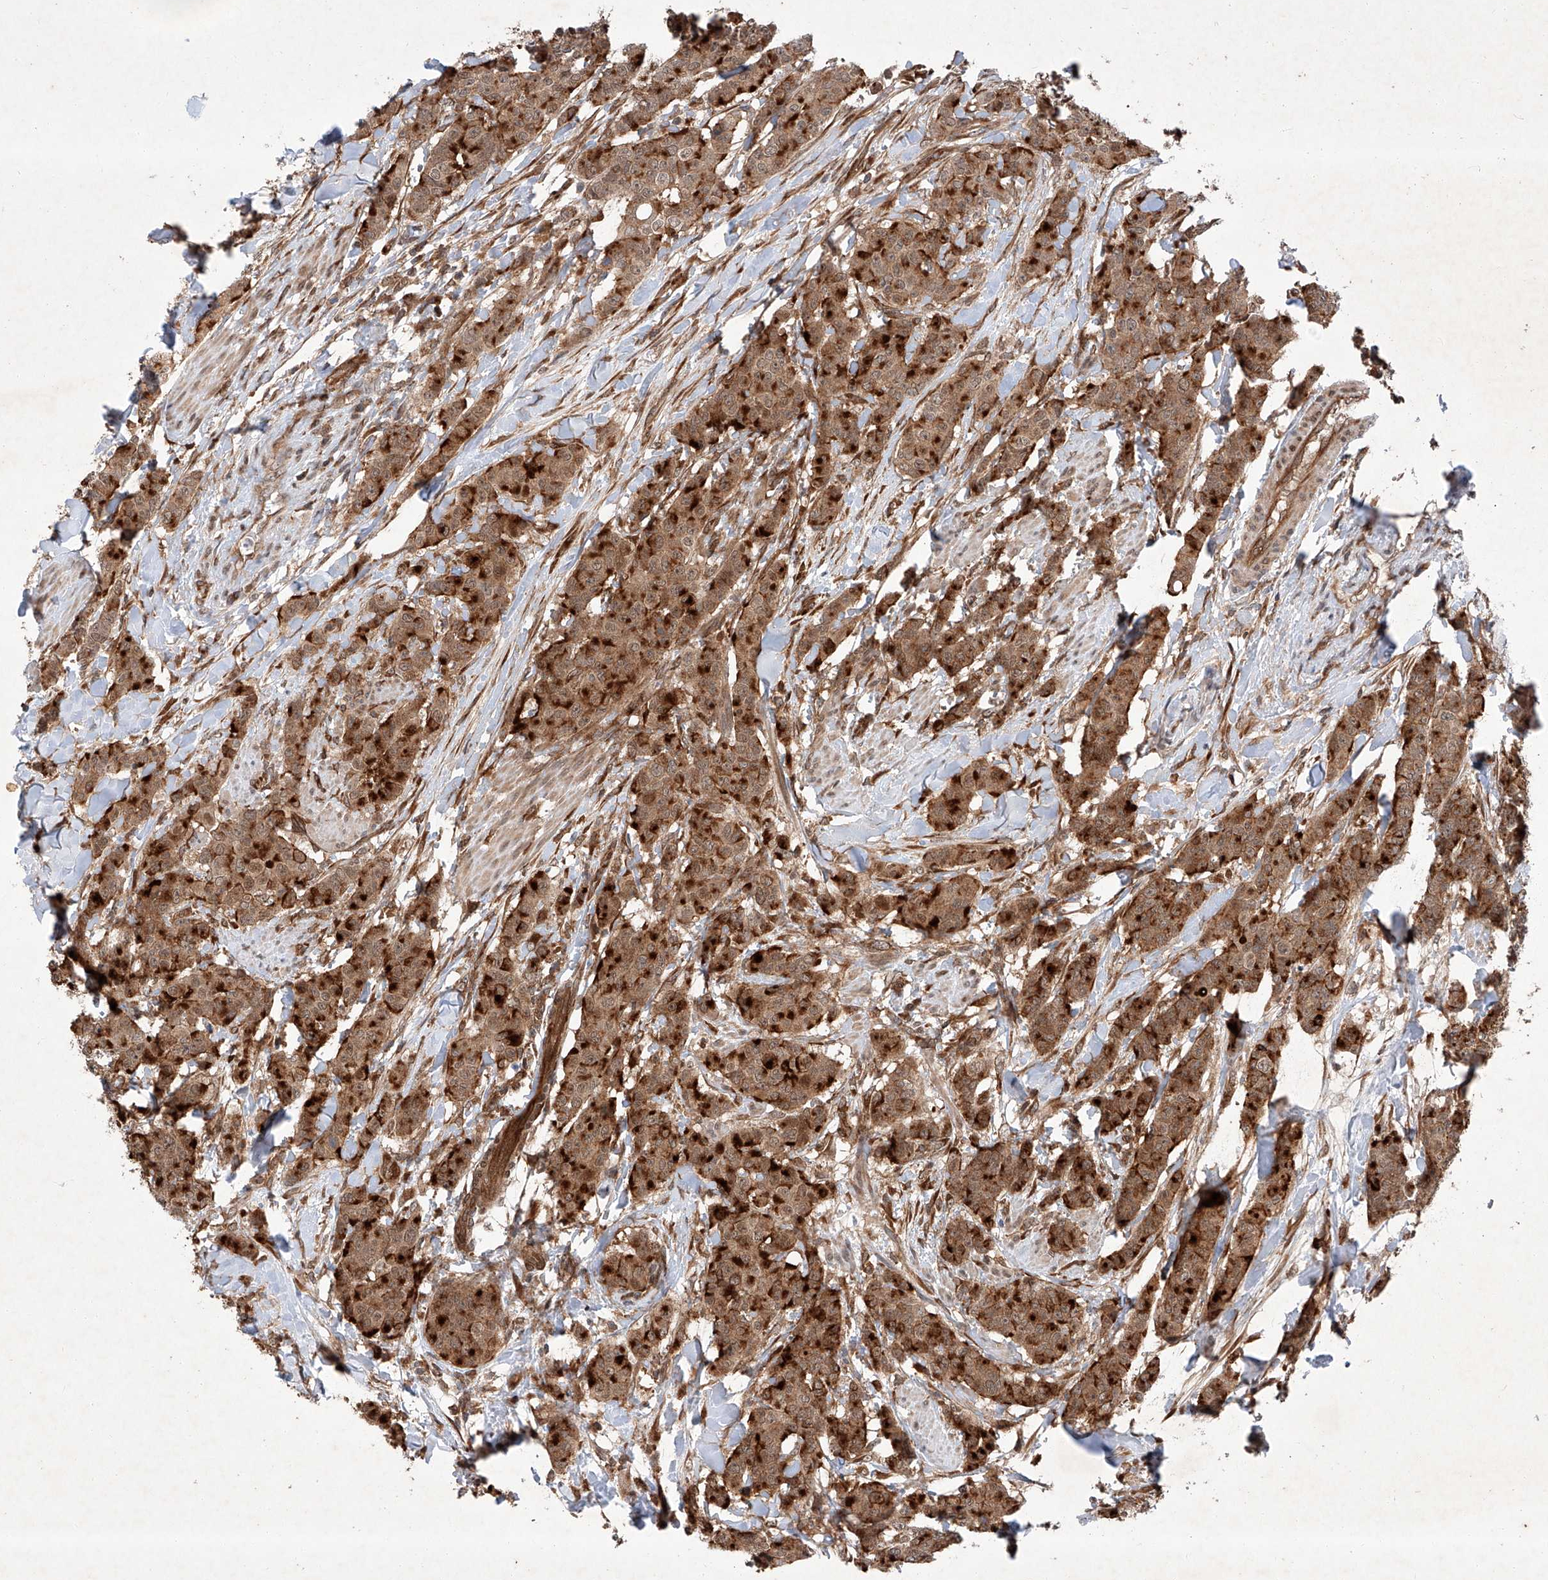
{"staining": {"intensity": "strong", "quantity": ">75%", "location": "cytoplasmic/membranous"}, "tissue": "breast cancer", "cell_type": "Tumor cells", "image_type": "cancer", "snomed": [{"axis": "morphology", "description": "Duct carcinoma"}, {"axis": "topography", "description": "Breast"}], "caption": "Breast cancer (intraductal carcinoma) tissue exhibits strong cytoplasmic/membranous staining in about >75% of tumor cells, visualized by immunohistochemistry.", "gene": "ZFP28", "patient": {"sex": "female", "age": 40}}